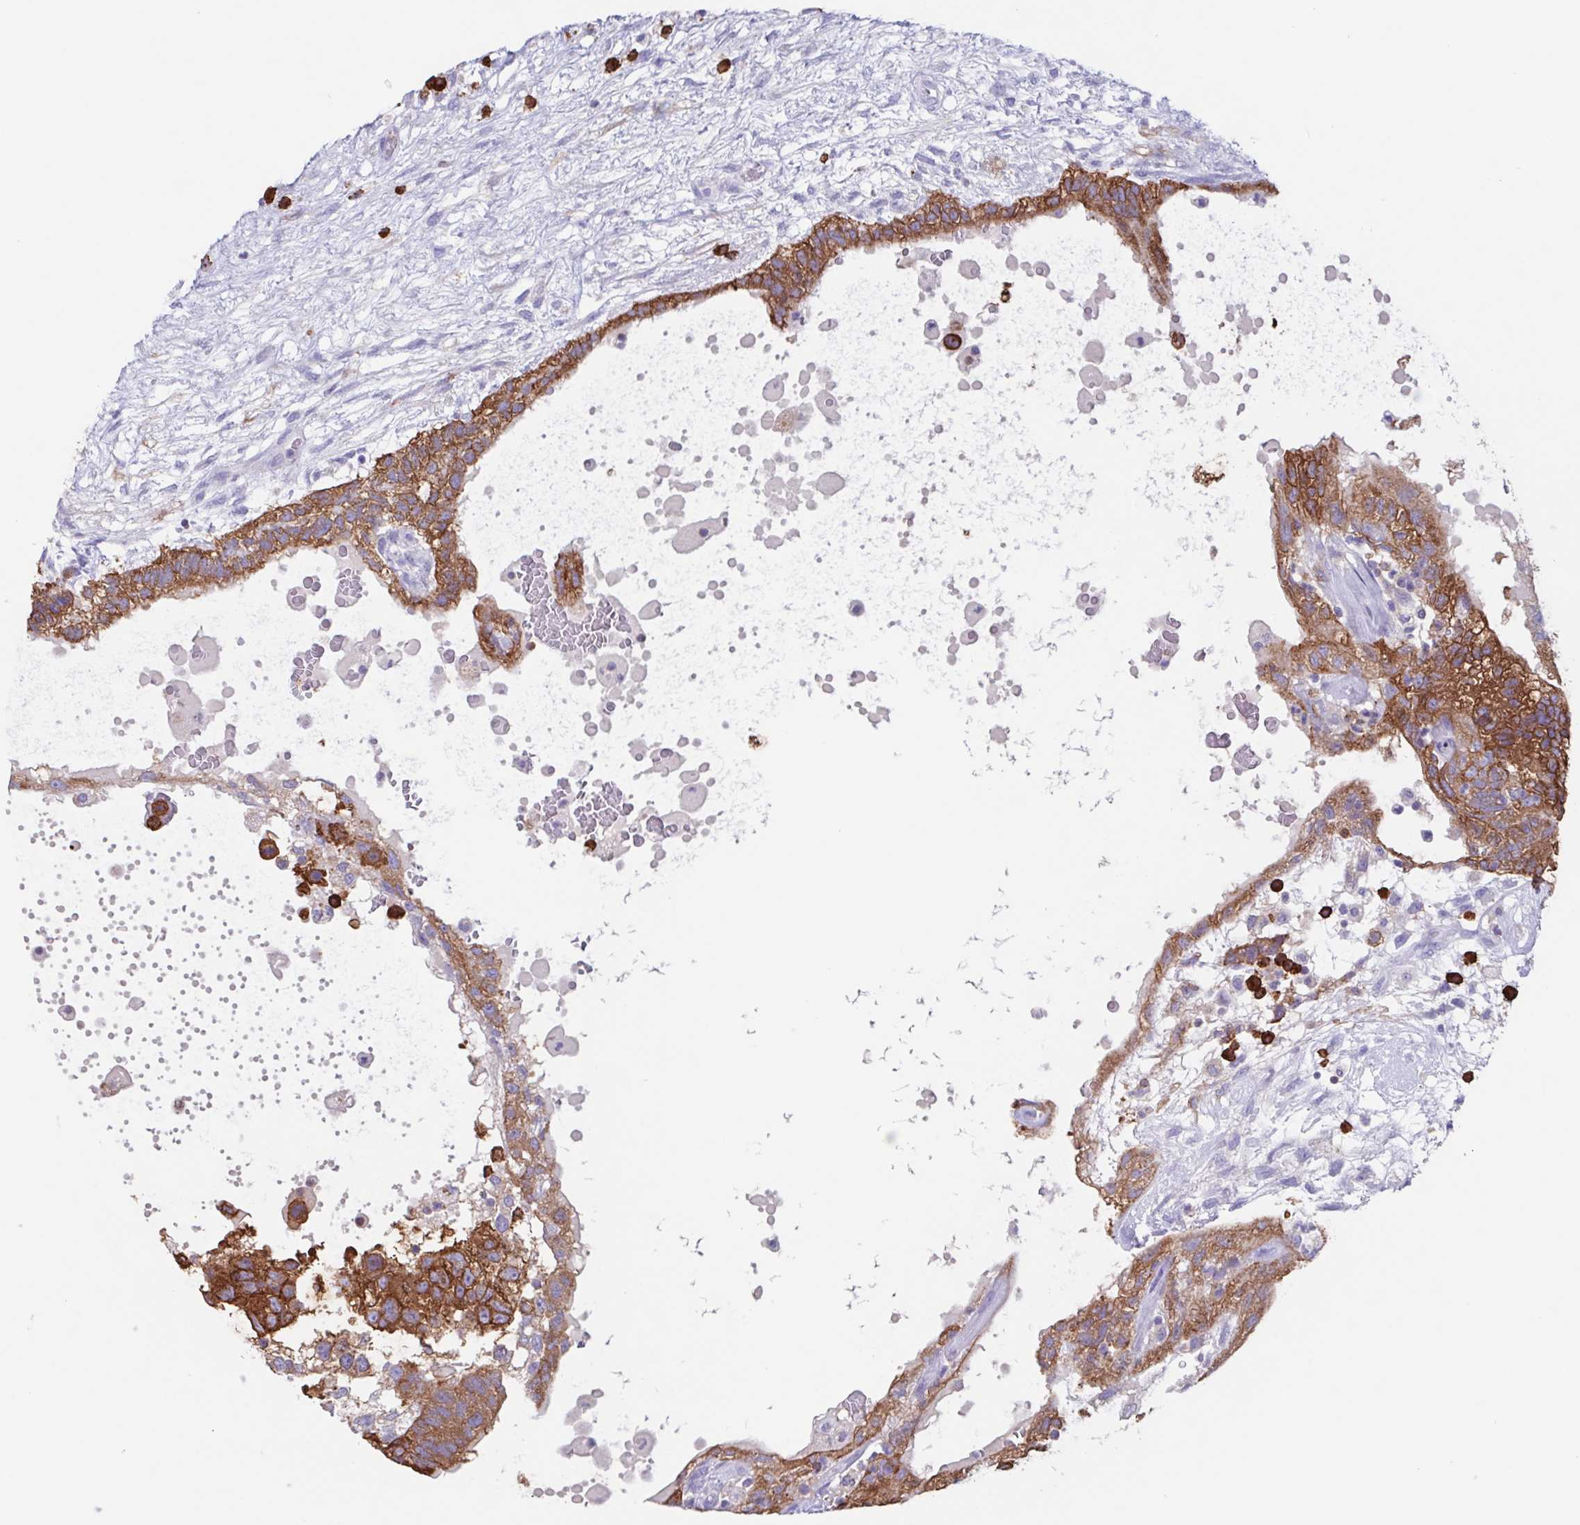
{"staining": {"intensity": "strong", "quantity": ">75%", "location": "cytoplasmic/membranous"}, "tissue": "testis cancer", "cell_type": "Tumor cells", "image_type": "cancer", "snomed": [{"axis": "morphology", "description": "Normal tissue, NOS"}, {"axis": "morphology", "description": "Carcinoma, Embryonal, NOS"}, {"axis": "topography", "description": "Testis"}], "caption": "DAB (3,3'-diaminobenzidine) immunohistochemical staining of human testis cancer (embryonal carcinoma) reveals strong cytoplasmic/membranous protein expression in approximately >75% of tumor cells.", "gene": "TPD52", "patient": {"sex": "male", "age": 32}}